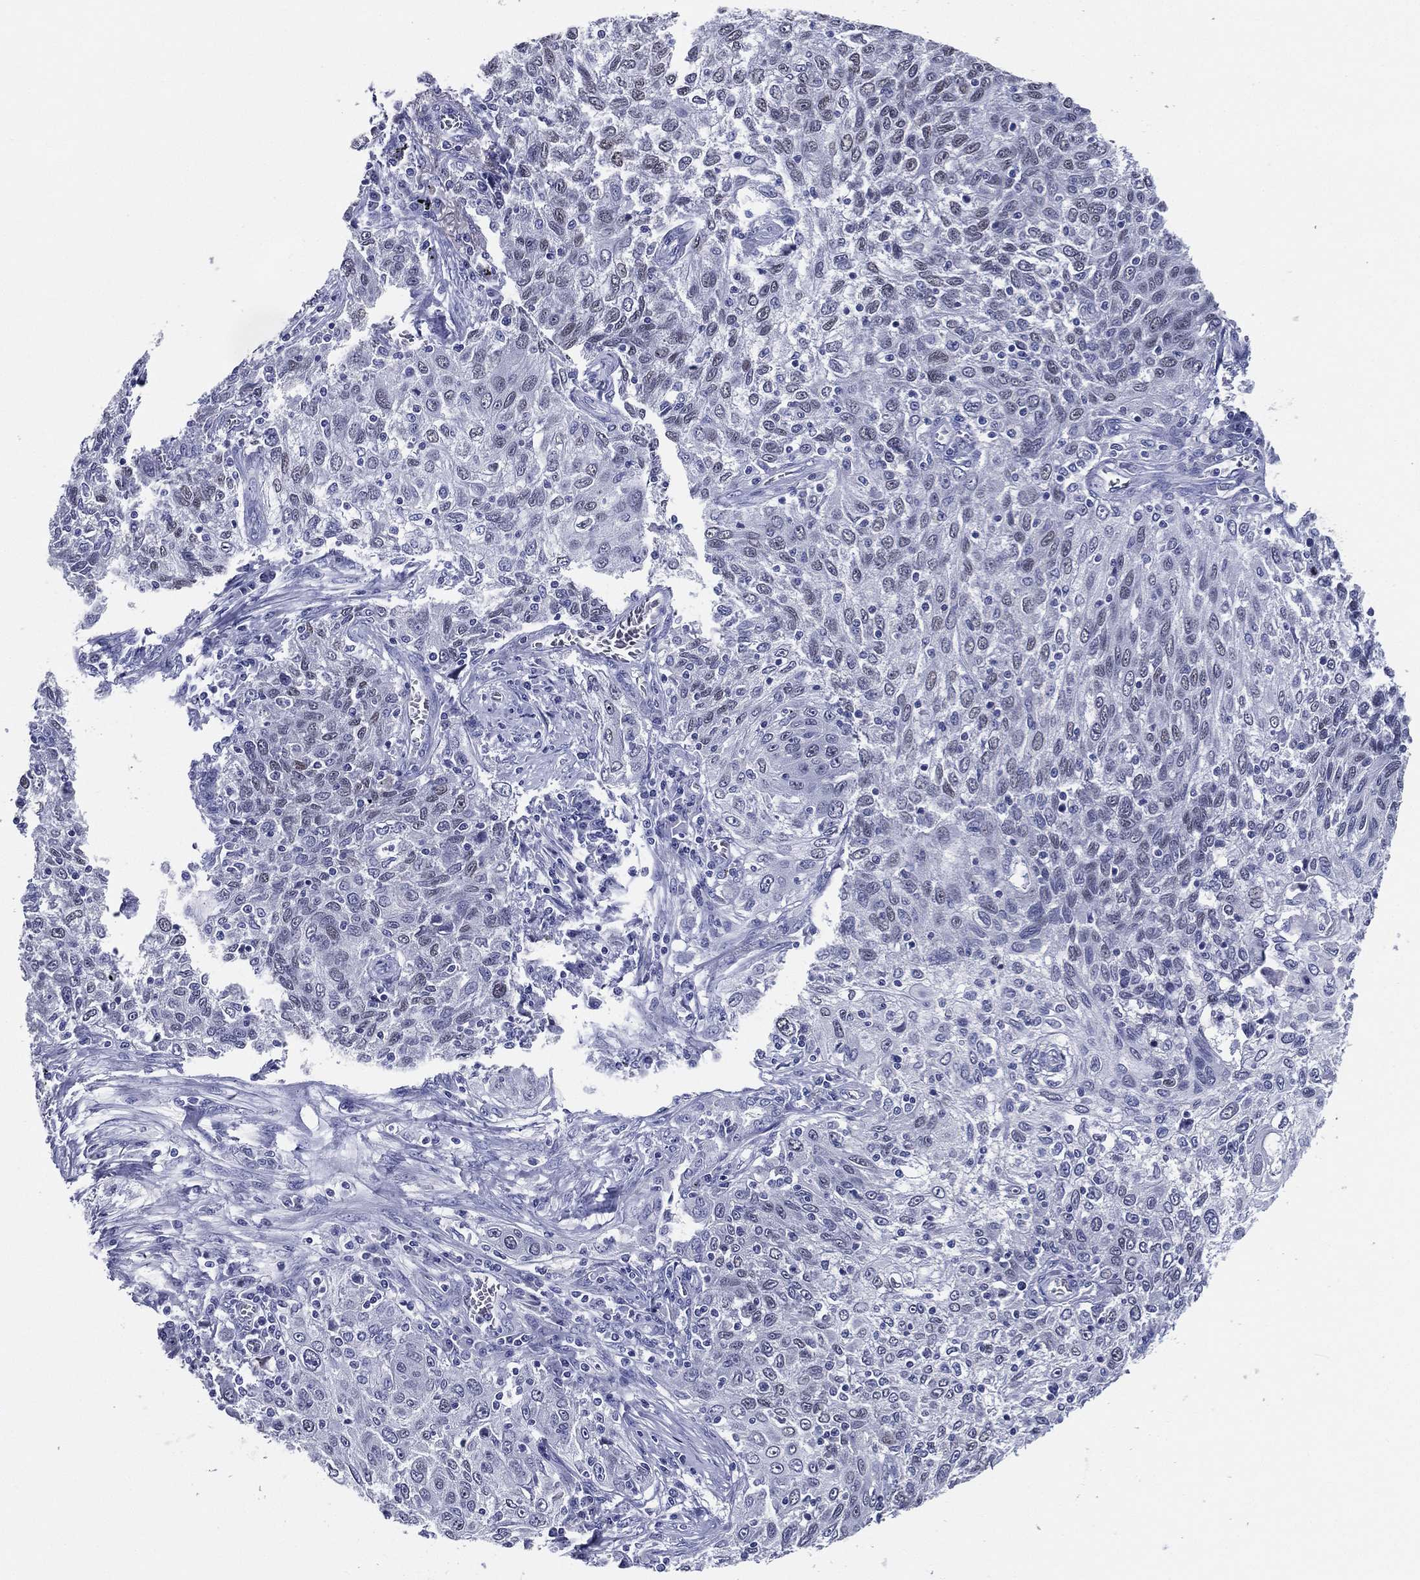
{"staining": {"intensity": "negative", "quantity": "none", "location": "none"}, "tissue": "lung cancer", "cell_type": "Tumor cells", "image_type": "cancer", "snomed": [{"axis": "morphology", "description": "Squamous cell carcinoma, NOS"}, {"axis": "topography", "description": "Lung"}], "caption": "Tumor cells are negative for protein expression in human squamous cell carcinoma (lung).", "gene": "TFAP2A", "patient": {"sex": "female", "age": 69}}